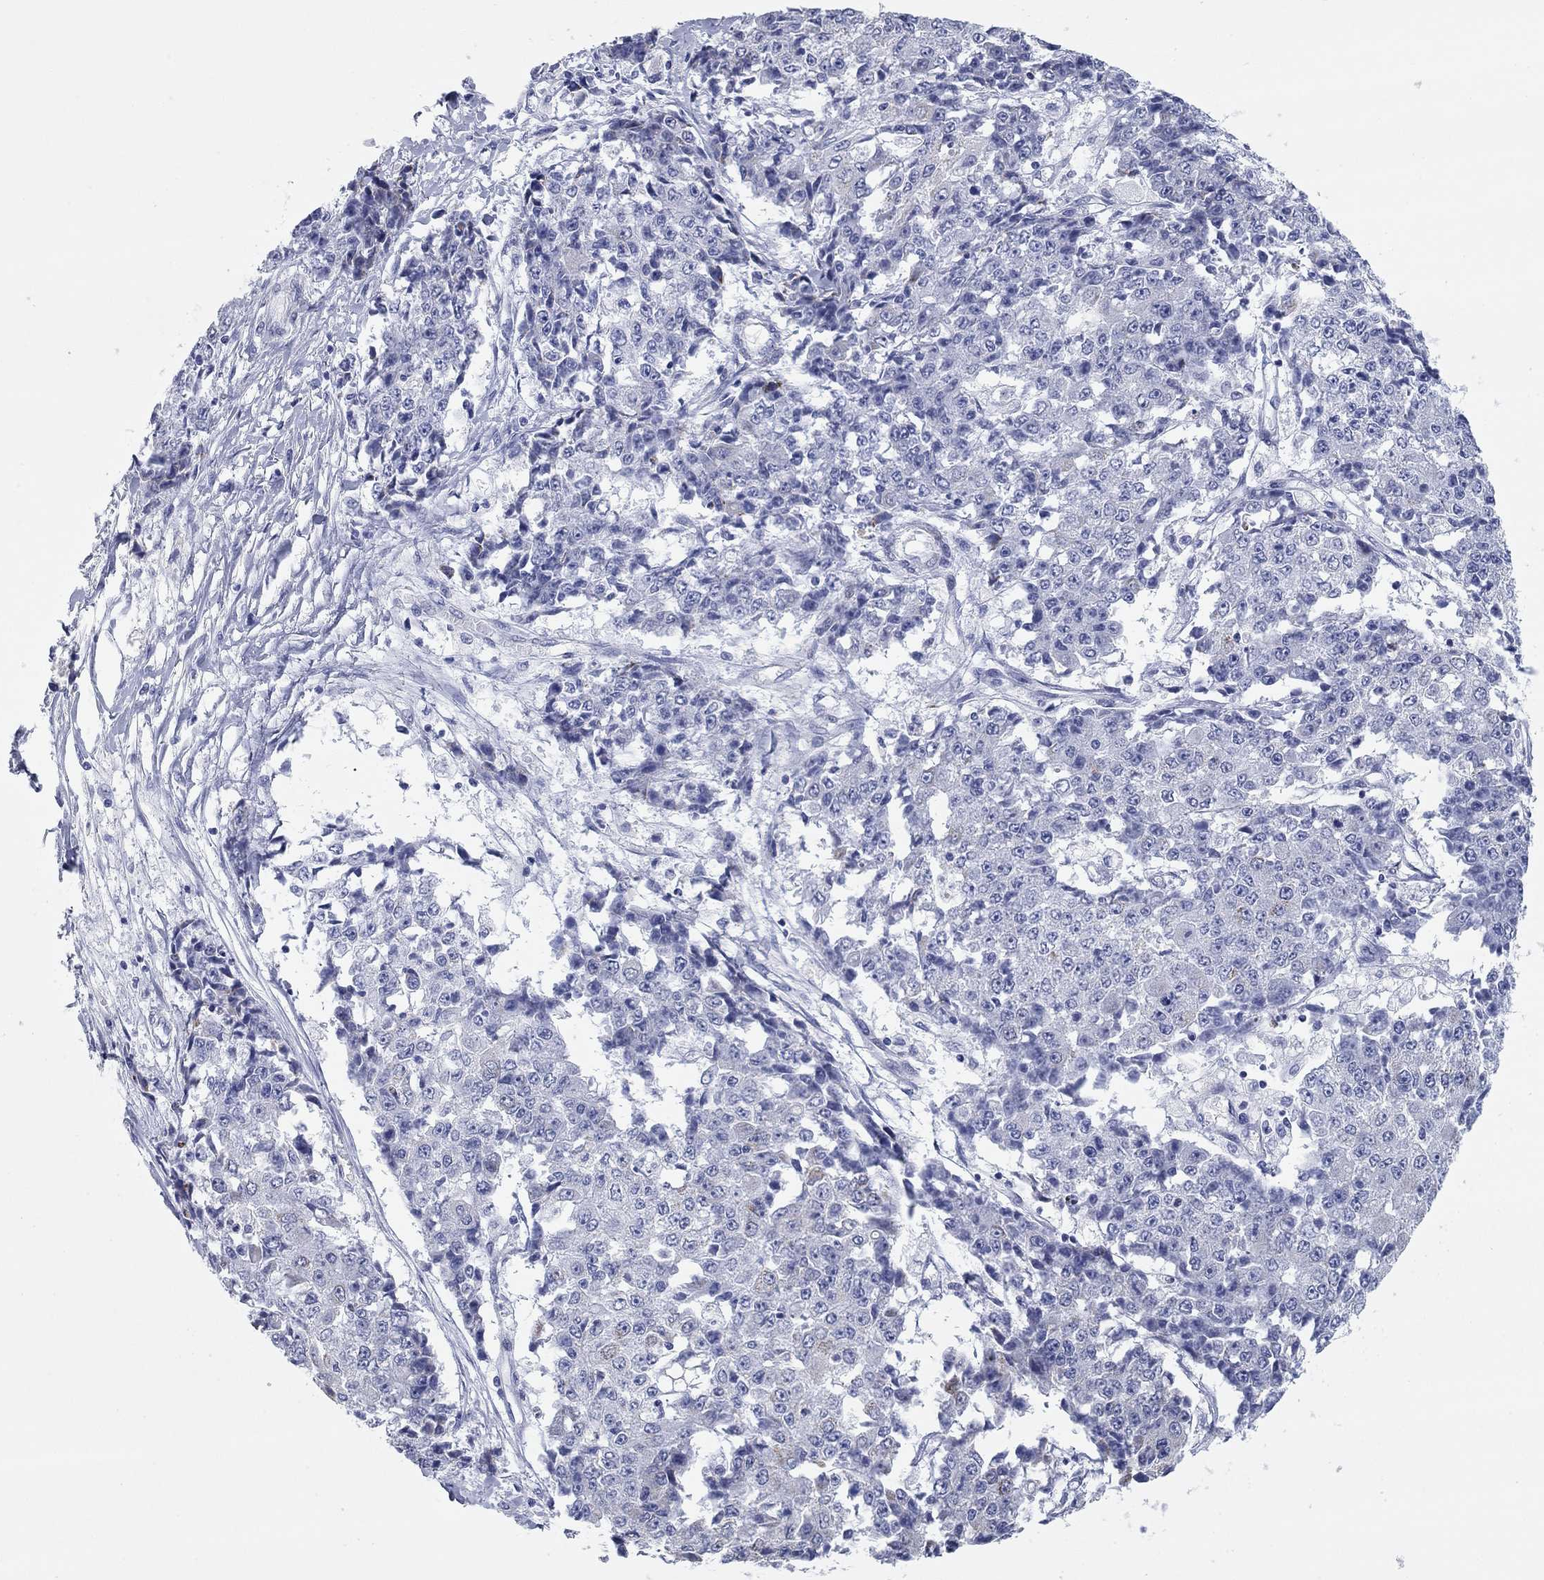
{"staining": {"intensity": "negative", "quantity": "none", "location": "none"}, "tissue": "ovarian cancer", "cell_type": "Tumor cells", "image_type": "cancer", "snomed": [{"axis": "morphology", "description": "Carcinoma, endometroid"}, {"axis": "topography", "description": "Ovary"}], "caption": "This is an immunohistochemistry (IHC) image of human ovarian endometroid carcinoma. There is no staining in tumor cells.", "gene": "CHI3L2", "patient": {"sex": "female", "age": 42}}